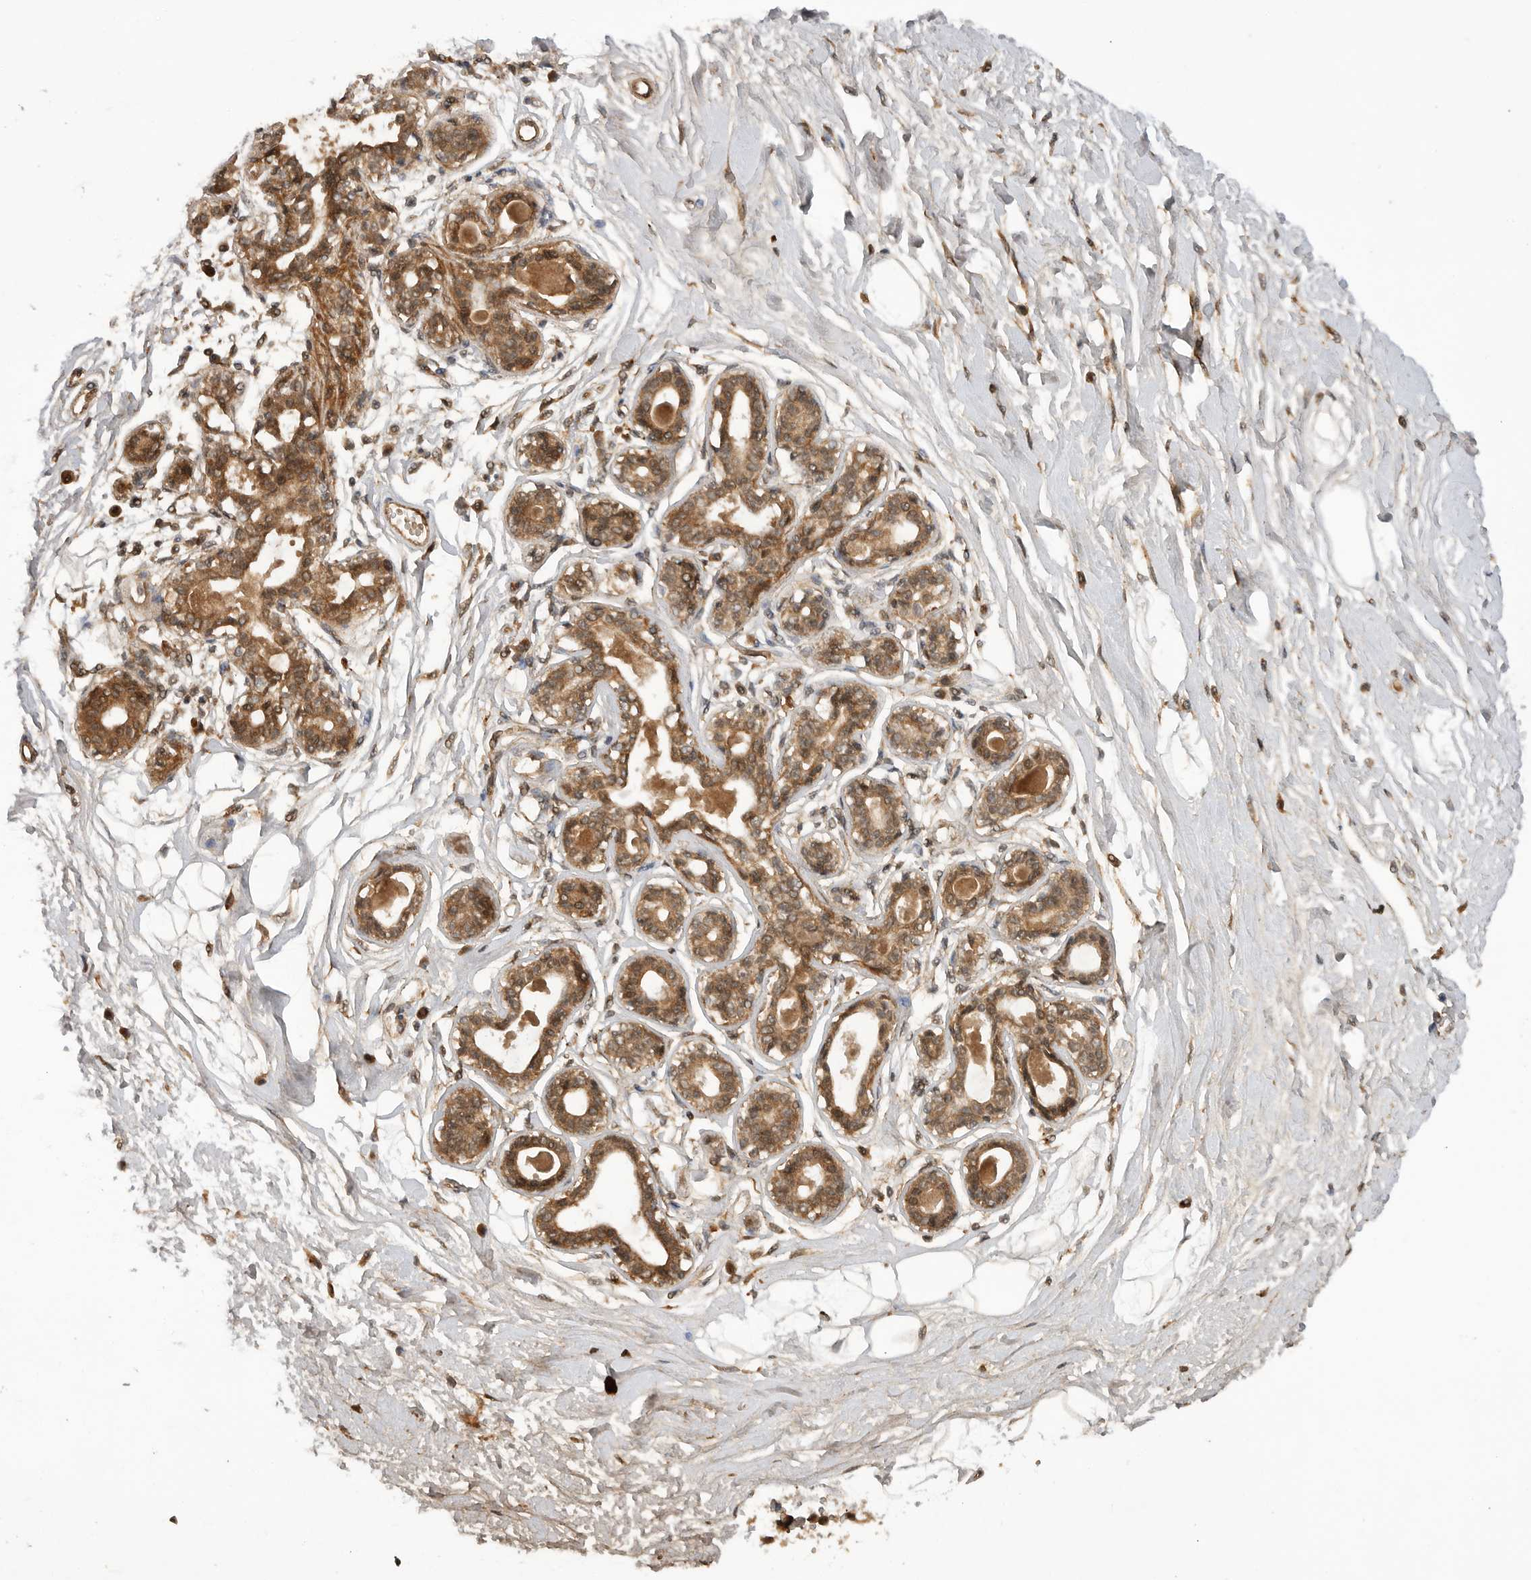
{"staining": {"intensity": "moderate", "quantity": "25%-75%", "location": "nuclear"}, "tissue": "breast", "cell_type": "Adipocytes", "image_type": "normal", "snomed": [{"axis": "morphology", "description": "Normal tissue, NOS"}, {"axis": "topography", "description": "Breast"}], "caption": "Protein expression by immunohistochemistry (IHC) demonstrates moderate nuclear expression in about 25%-75% of adipocytes in benign breast.", "gene": "PRDX4", "patient": {"sex": "female", "age": 45}}